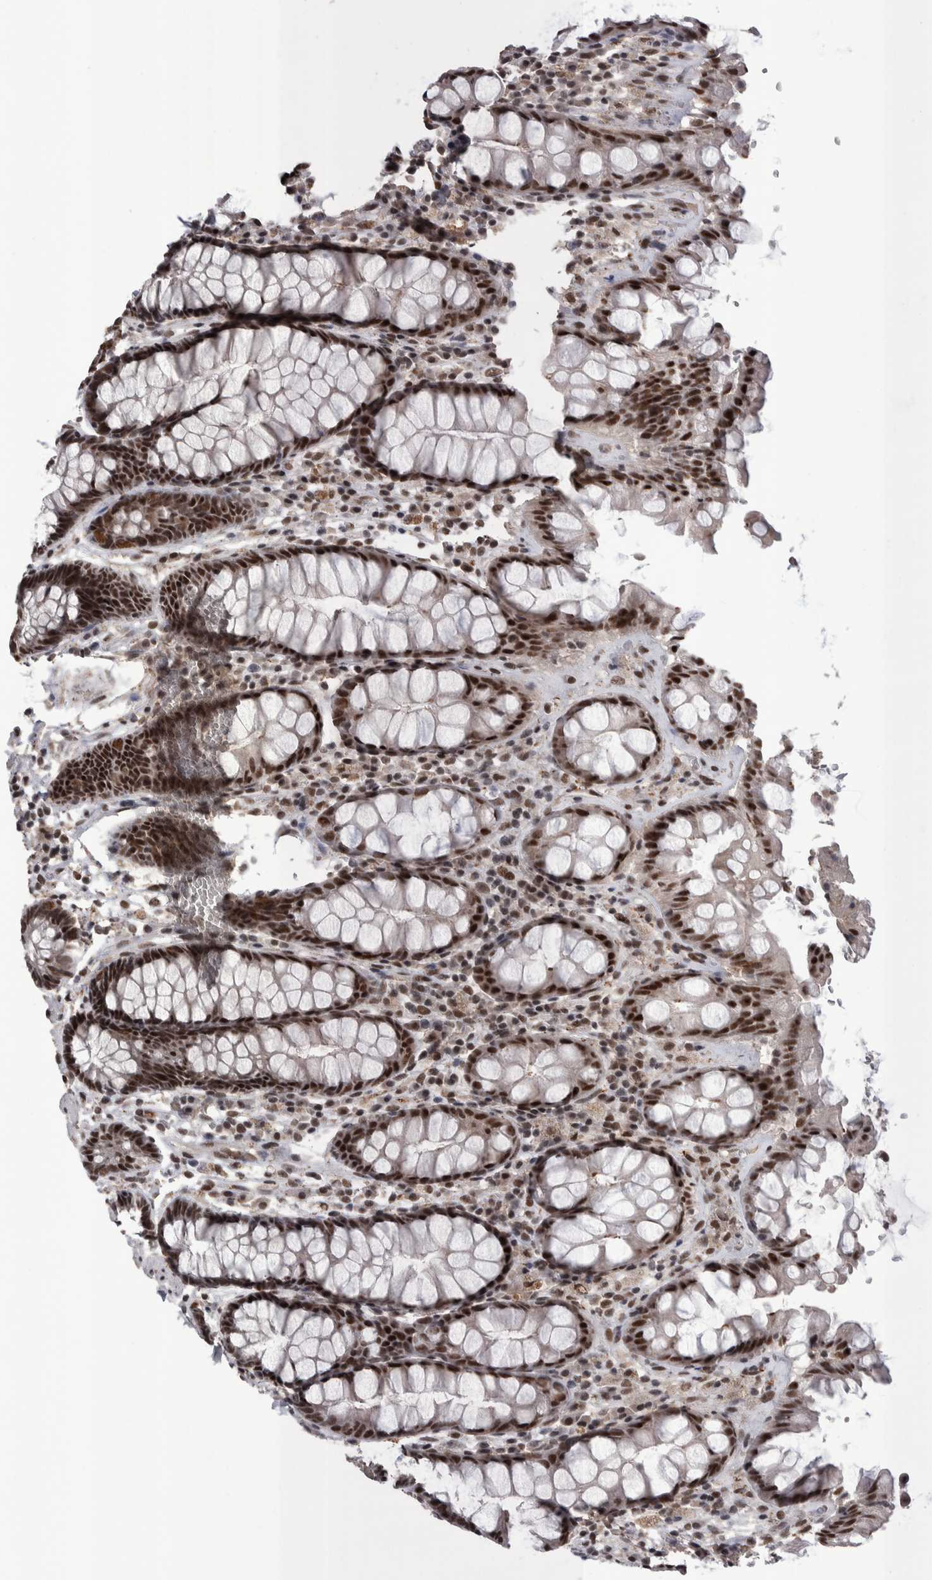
{"staining": {"intensity": "strong", "quantity": ">75%", "location": "nuclear"}, "tissue": "rectum", "cell_type": "Glandular cells", "image_type": "normal", "snomed": [{"axis": "morphology", "description": "Normal tissue, NOS"}, {"axis": "topography", "description": "Rectum"}], "caption": "High-magnification brightfield microscopy of benign rectum stained with DAB (brown) and counterstained with hematoxylin (blue). glandular cells exhibit strong nuclear positivity is seen in about>75% of cells. (Brightfield microscopy of DAB IHC at high magnification).", "gene": "DMTF1", "patient": {"sex": "male", "age": 64}}